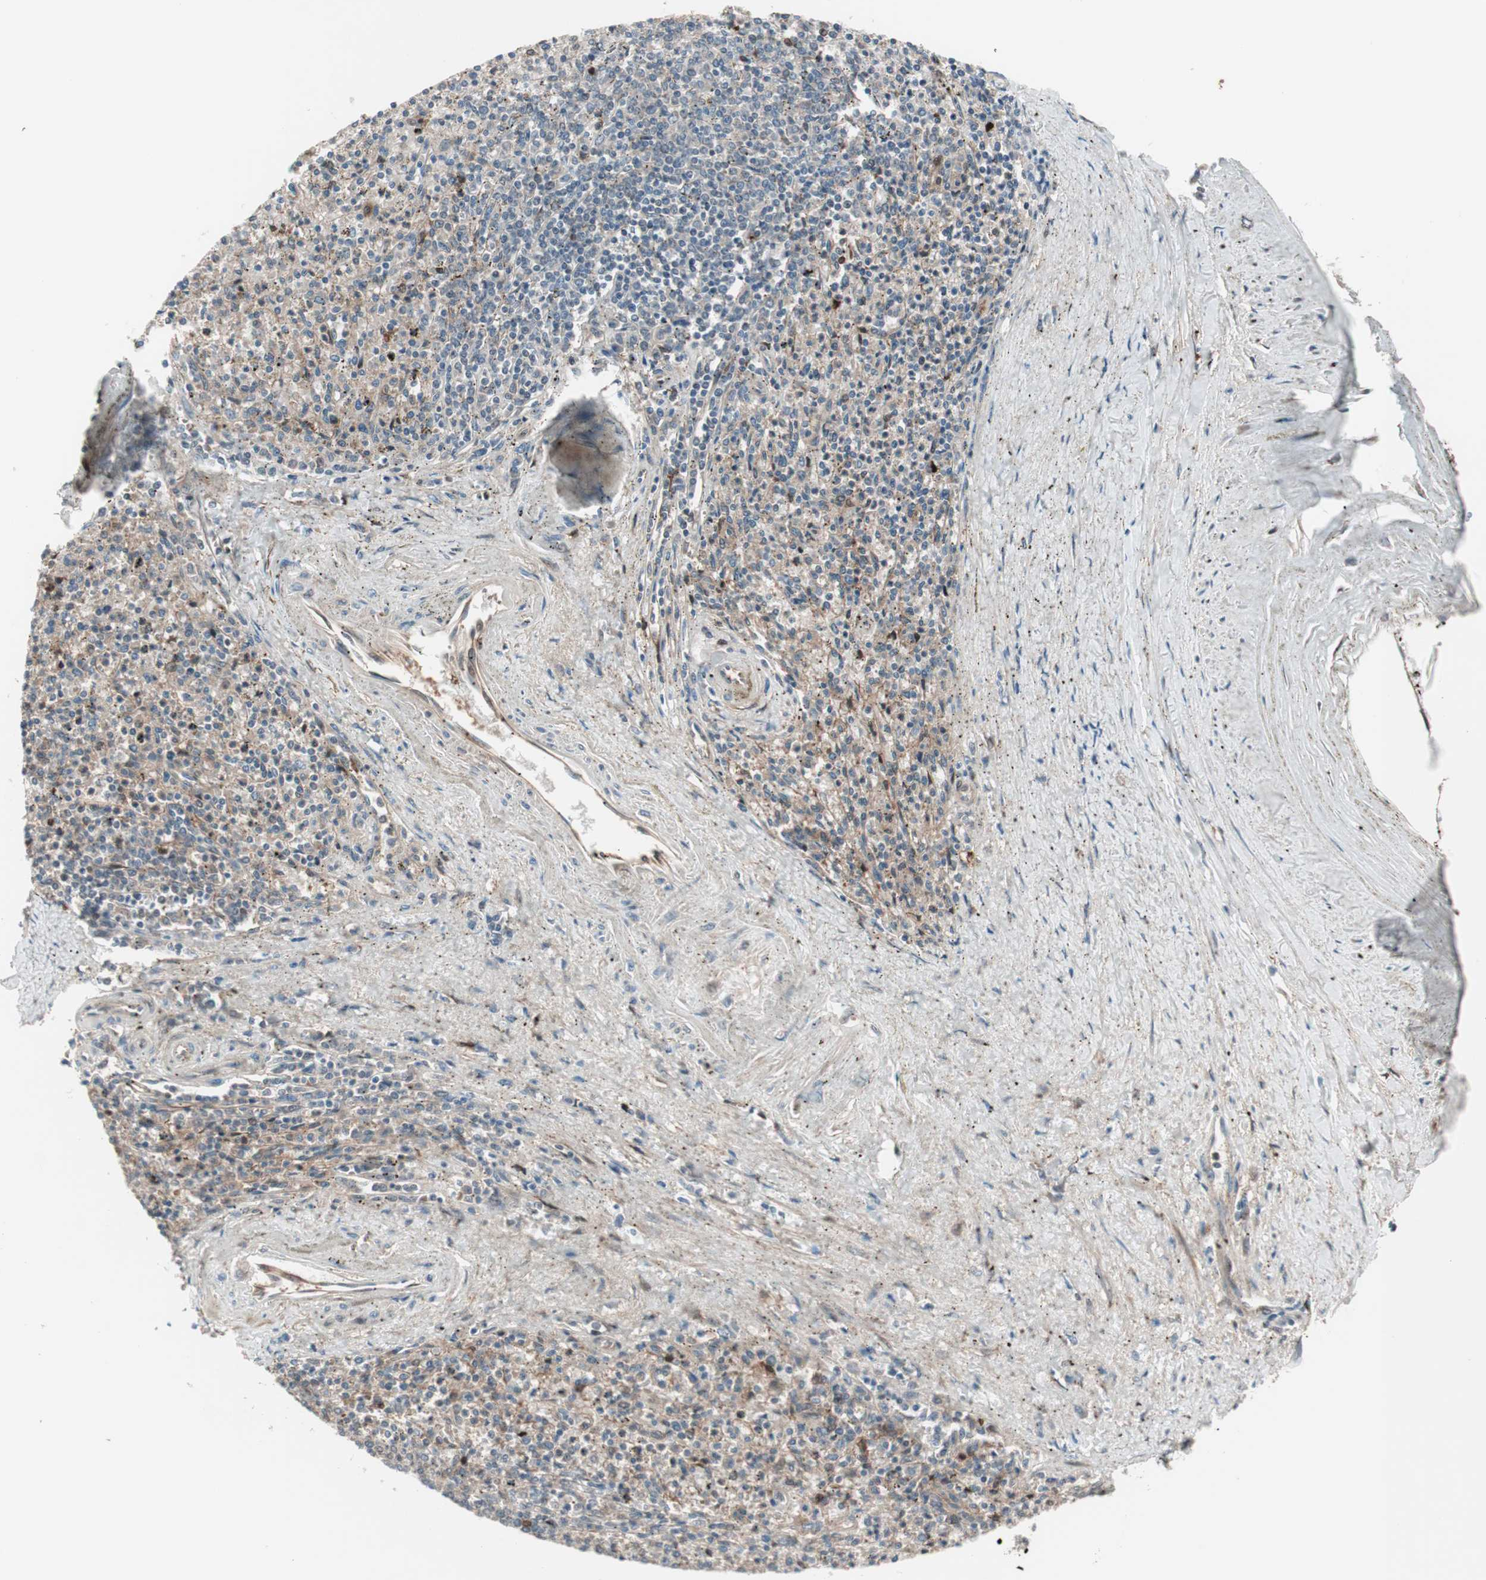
{"staining": {"intensity": "strong", "quantity": ">75%", "location": "cytoplasmic/membranous"}, "tissue": "spleen", "cell_type": "Cells in red pulp", "image_type": "normal", "snomed": [{"axis": "morphology", "description": "Normal tissue, NOS"}, {"axis": "topography", "description": "Spleen"}], "caption": "IHC of normal human spleen exhibits high levels of strong cytoplasmic/membranous staining in about >75% of cells in red pulp.", "gene": "PRKG2", "patient": {"sex": "male", "age": 72}}